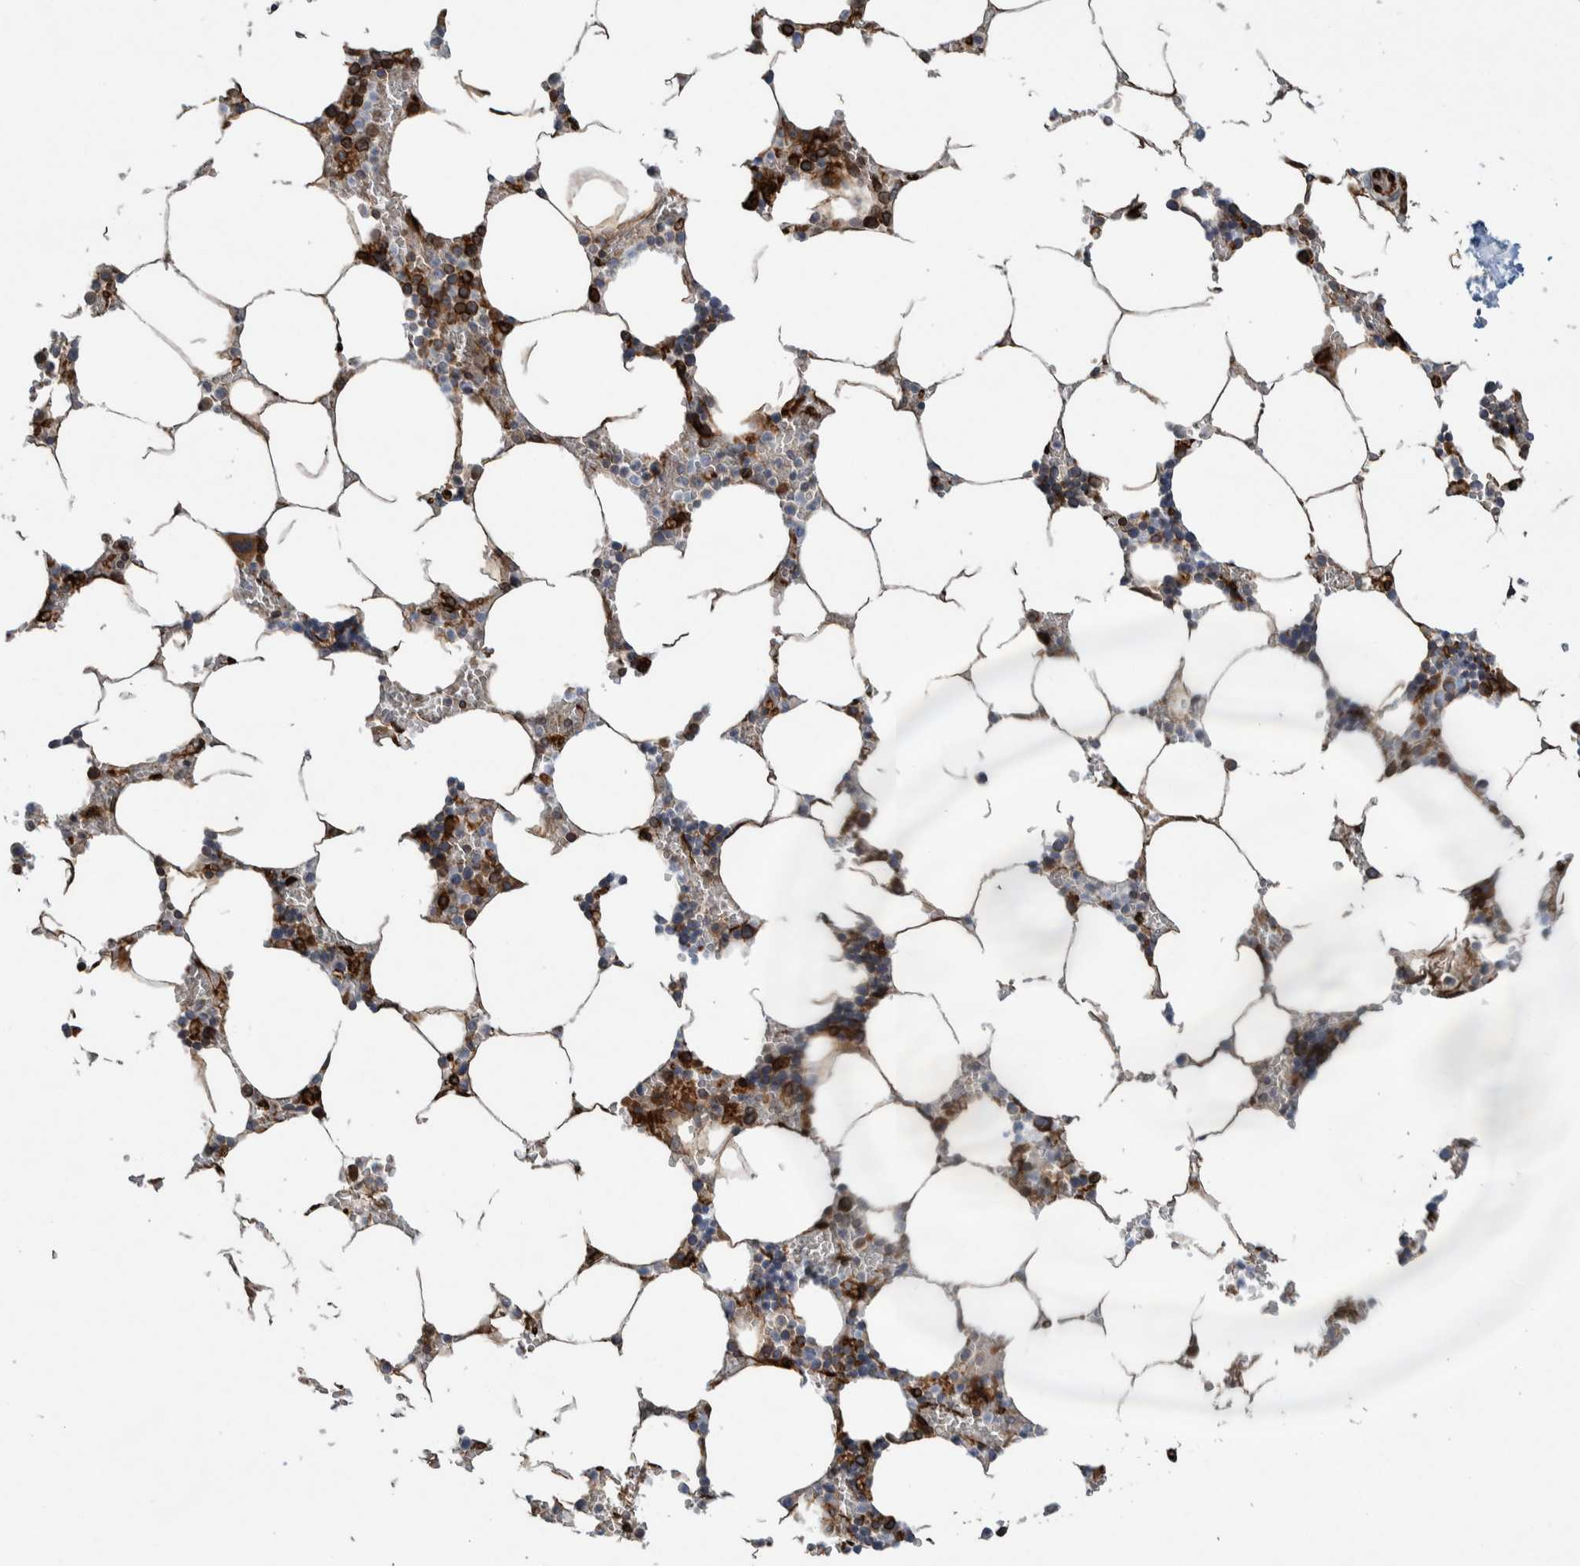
{"staining": {"intensity": "strong", "quantity": "25%-75%", "location": "cytoplasmic/membranous"}, "tissue": "bone marrow", "cell_type": "Hematopoietic cells", "image_type": "normal", "snomed": [{"axis": "morphology", "description": "Normal tissue, NOS"}, {"axis": "topography", "description": "Bone marrow"}], "caption": "IHC of benign bone marrow demonstrates high levels of strong cytoplasmic/membranous expression in about 25%-75% of hematopoietic cells.", "gene": "THEM6", "patient": {"sex": "male", "age": 70}}